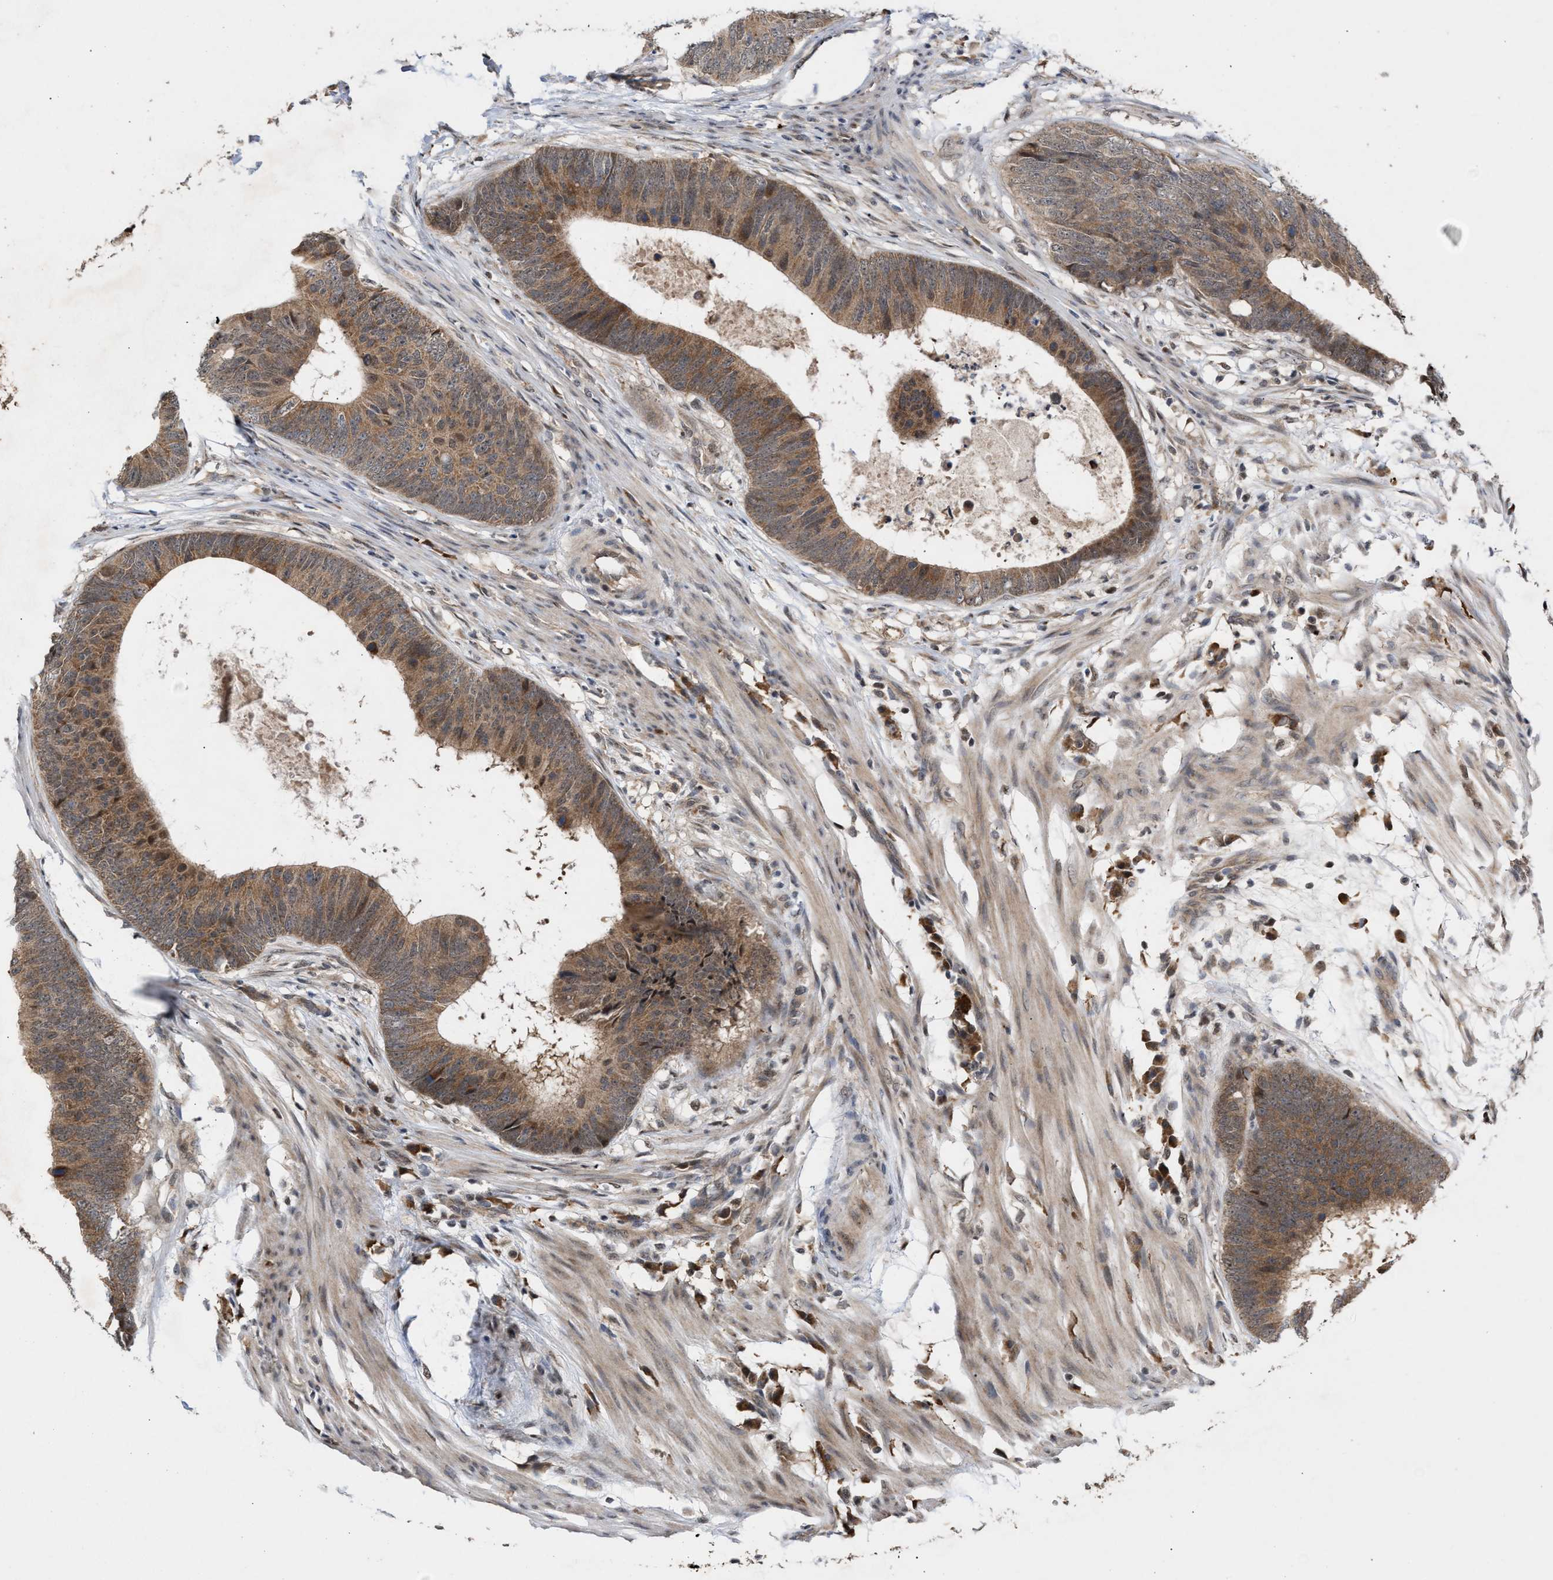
{"staining": {"intensity": "moderate", "quantity": ">75%", "location": "cytoplasmic/membranous"}, "tissue": "colorectal cancer", "cell_type": "Tumor cells", "image_type": "cancer", "snomed": [{"axis": "morphology", "description": "Adenocarcinoma, NOS"}, {"axis": "topography", "description": "Colon"}], "caption": "DAB immunohistochemical staining of colorectal adenocarcinoma demonstrates moderate cytoplasmic/membranous protein expression in approximately >75% of tumor cells.", "gene": "MKNK2", "patient": {"sex": "male", "age": 56}}